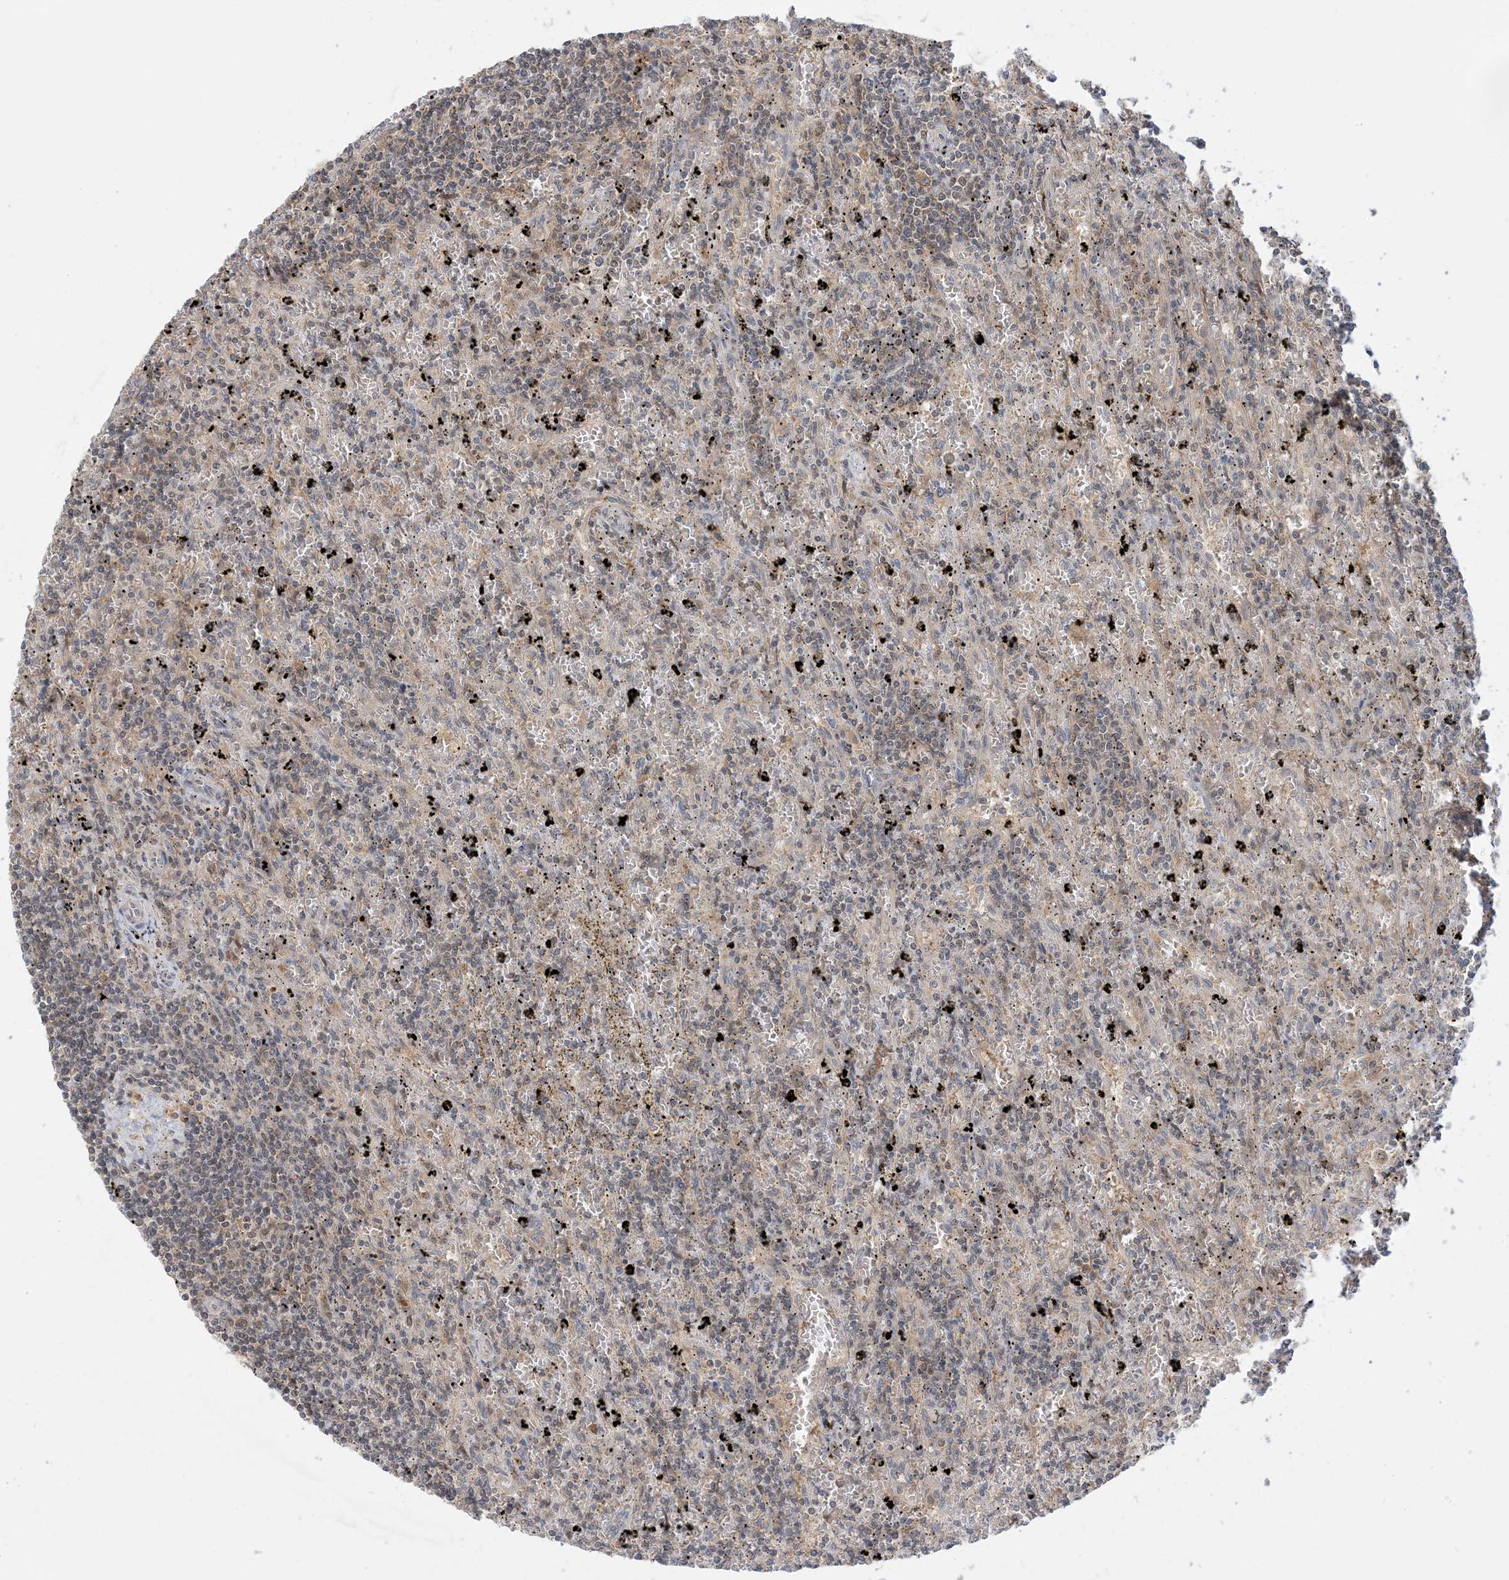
{"staining": {"intensity": "negative", "quantity": "none", "location": "none"}, "tissue": "lymphoma", "cell_type": "Tumor cells", "image_type": "cancer", "snomed": [{"axis": "morphology", "description": "Malignant lymphoma, non-Hodgkin's type, Low grade"}, {"axis": "topography", "description": "Spleen"}], "caption": "An immunohistochemistry (IHC) image of low-grade malignant lymphoma, non-Hodgkin's type is shown. There is no staining in tumor cells of low-grade malignant lymphoma, non-Hodgkin's type.", "gene": "WDR26", "patient": {"sex": "male", "age": 76}}